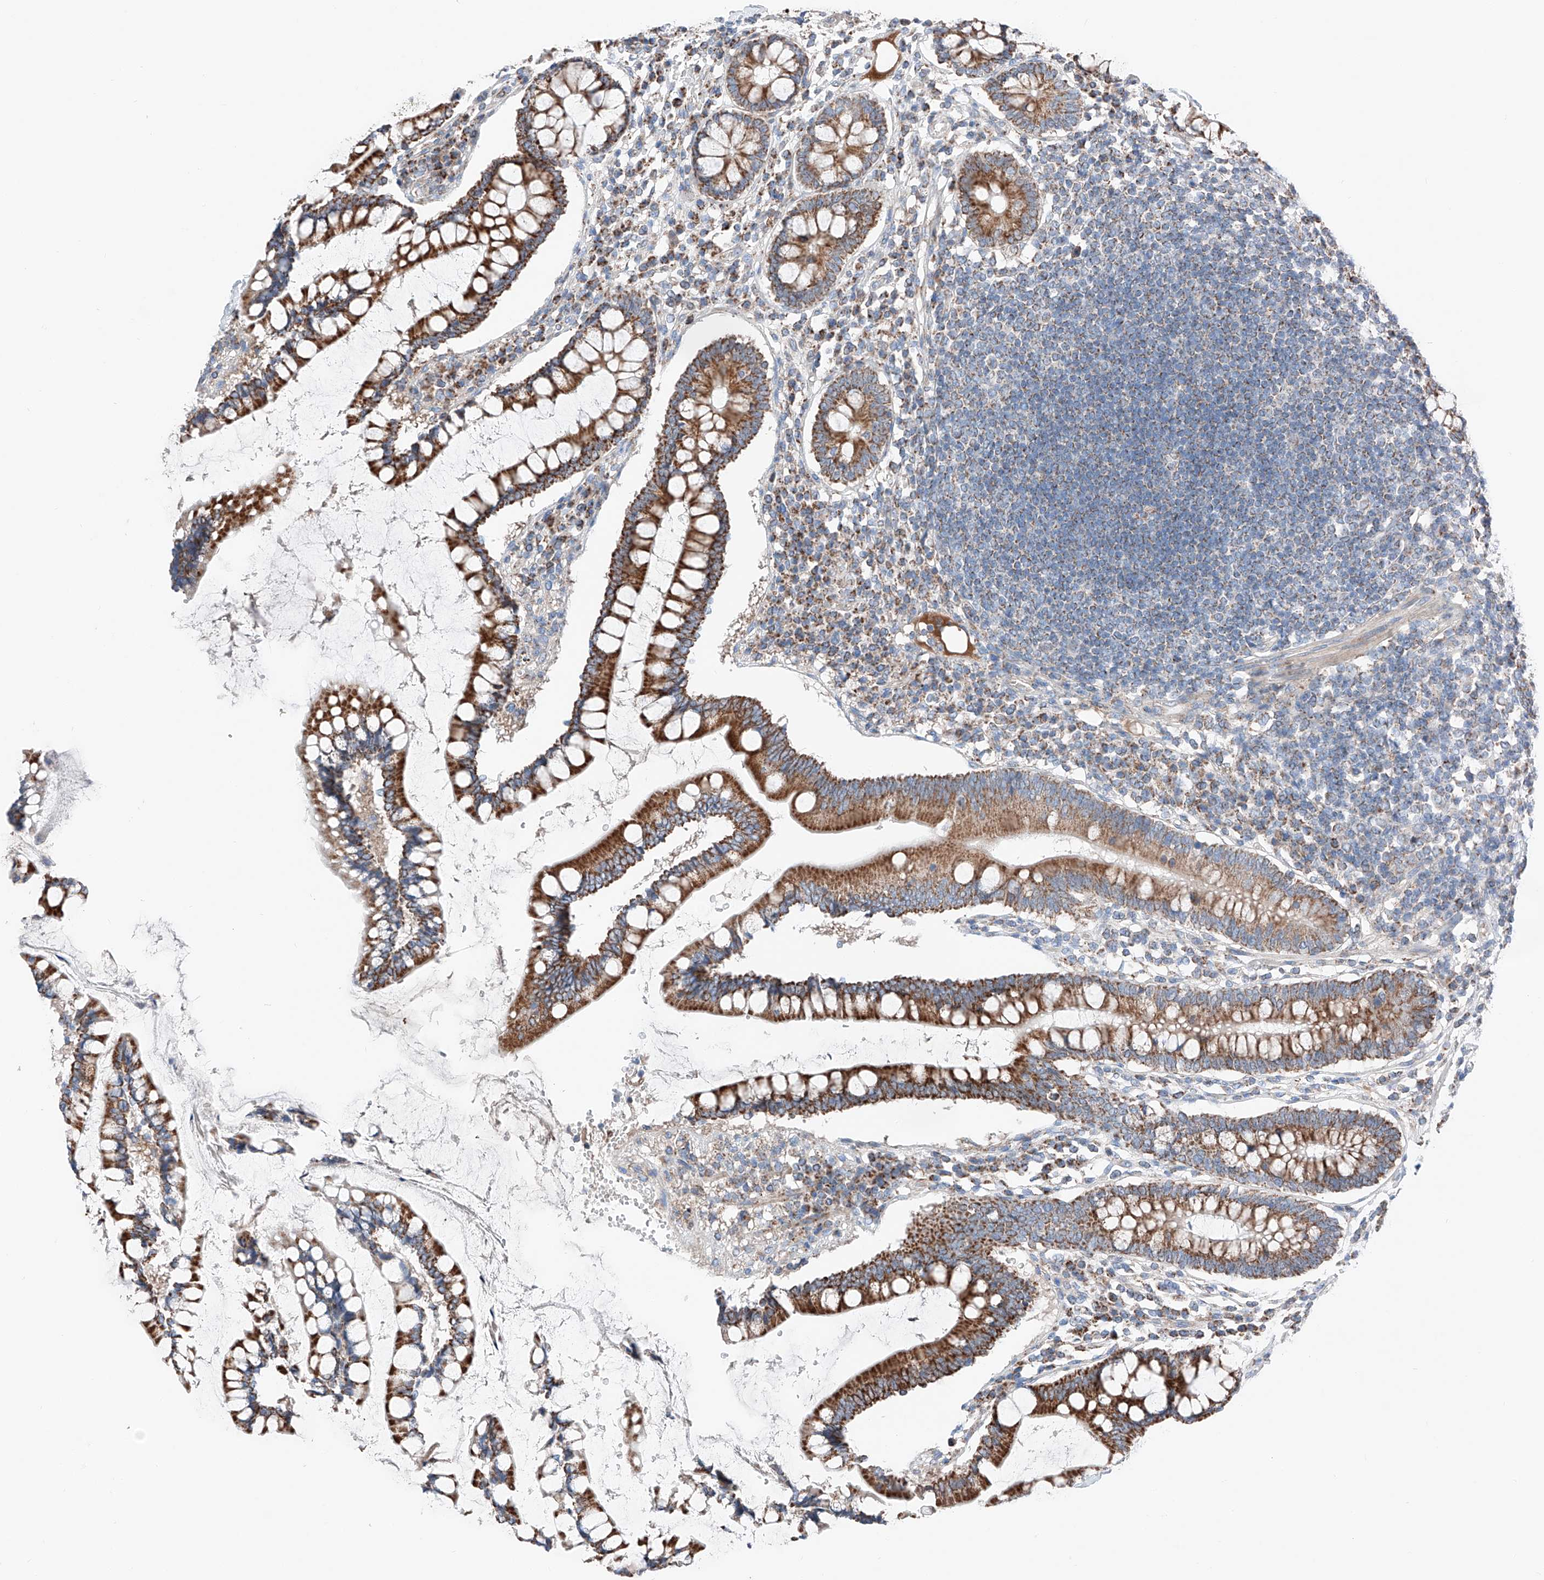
{"staining": {"intensity": "weak", "quantity": ">75%", "location": "cytoplasmic/membranous"}, "tissue": "colon", "cell_type": "Endothelial cells", "image_type": "normal", "snomed": [{"axis": "morphology", "description": "Normal tissue, NOS"}, {"axis": "topography", "description": "Colon"}], "caption": "Approximately >75% of endothelial cells in unremarkable human colon reveal weak cytoplasmic/membranous protein staining as visualized by brown immunohistochemical staining.", "gene": "MRAP", "patient": {"sex": "female", "age": 79}}